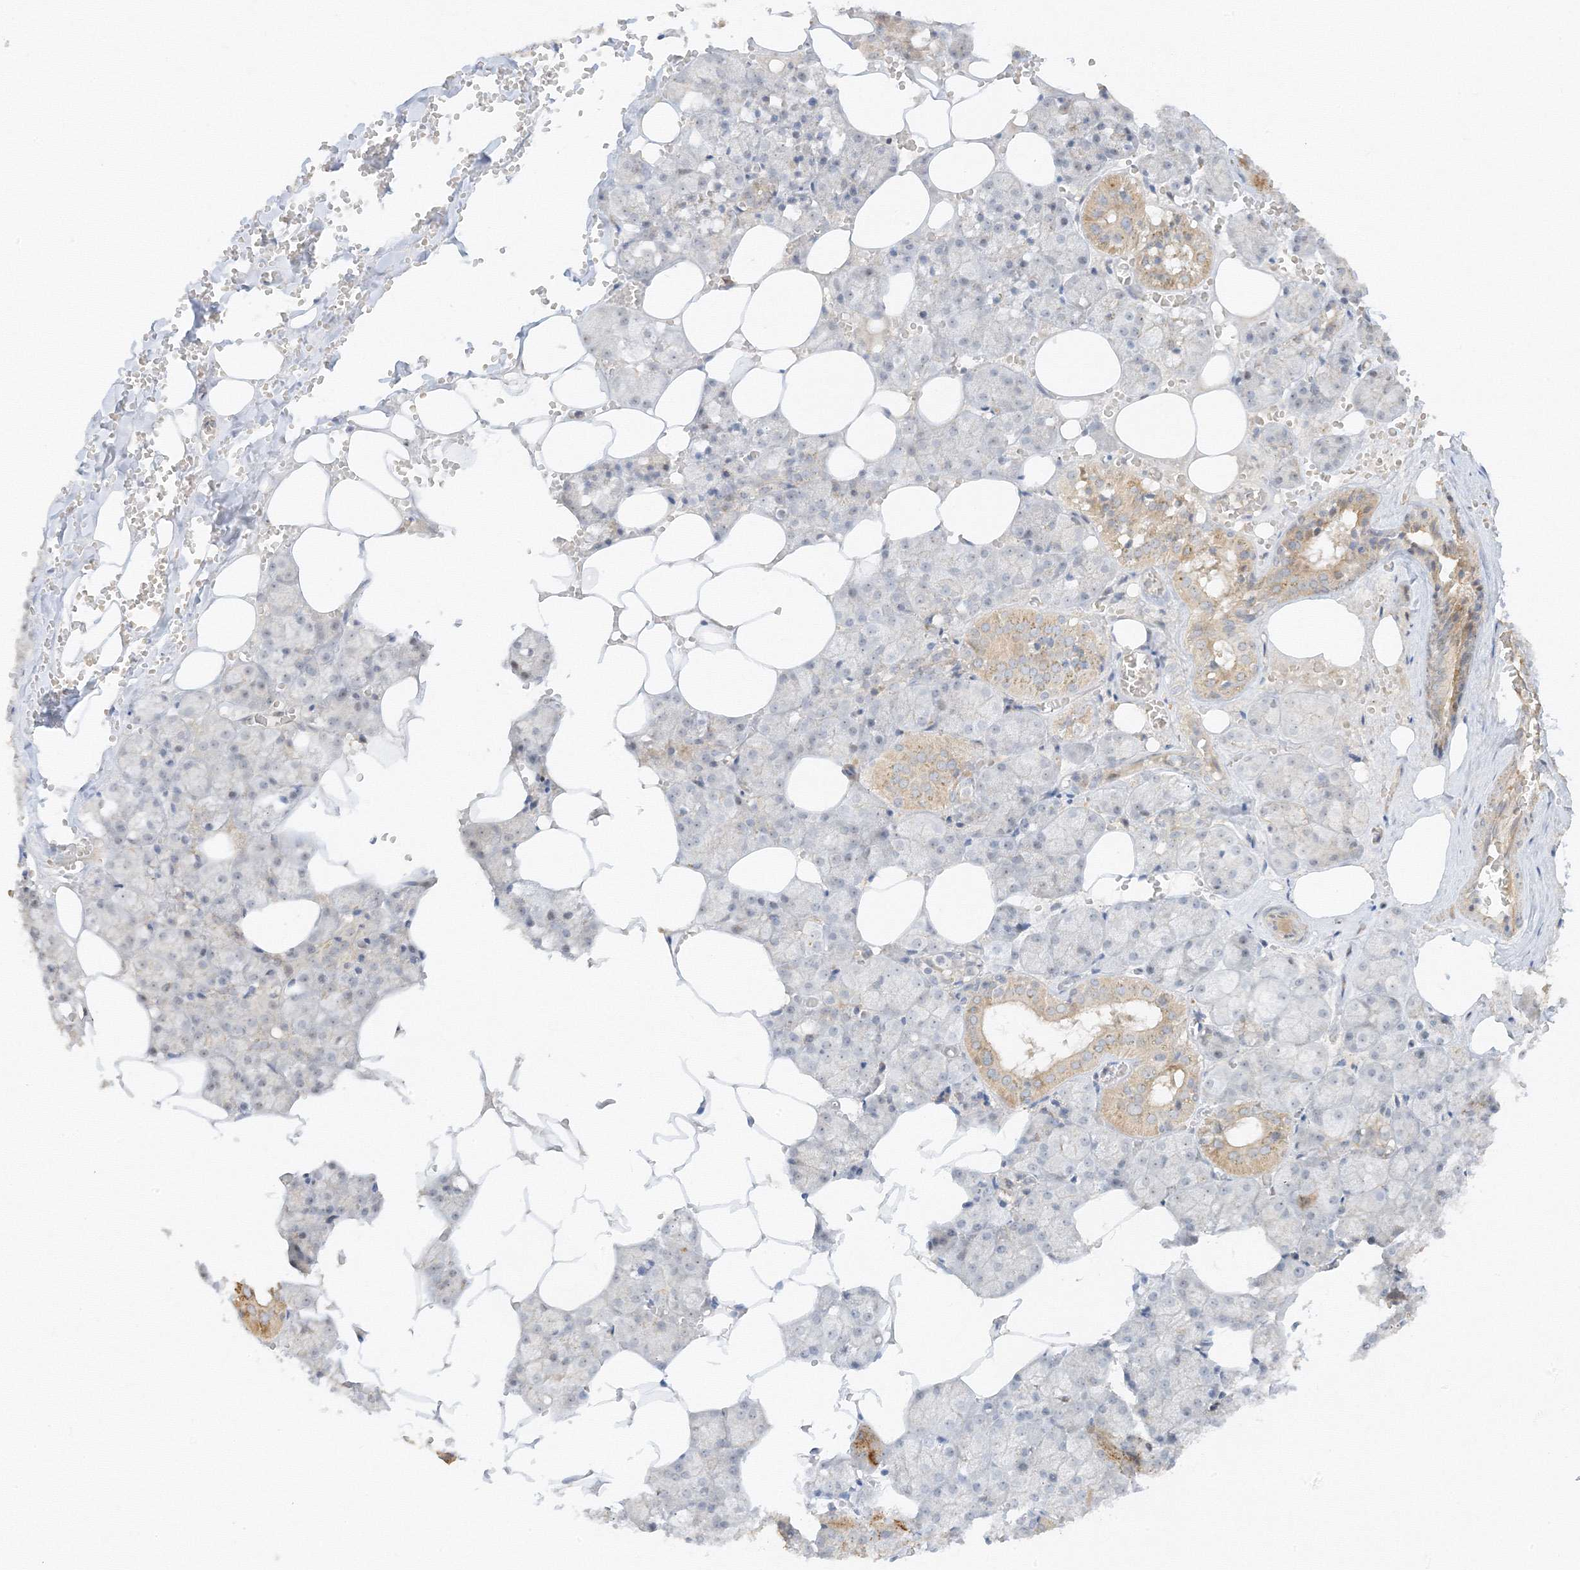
{"staining": {"intensity": "moderate", "quantity": "<25%", "location": "cytoplasmic/membranous"}, "tissue": "salivary gland", "cell_type": "Glandular cells", "image_type": "normal", "snomed": [{"axis": "morphology", "description": "Normal tissue, NOS"}, {"axis": "topography", "description": "Salivary gland"}], "caption": "Salivary gland stained for a protein reveals moderate cytoplasmic/membranous positivity in glandular cells.", "gene": "ETAA1", "patient": {"sex": "male", "age": 62}}